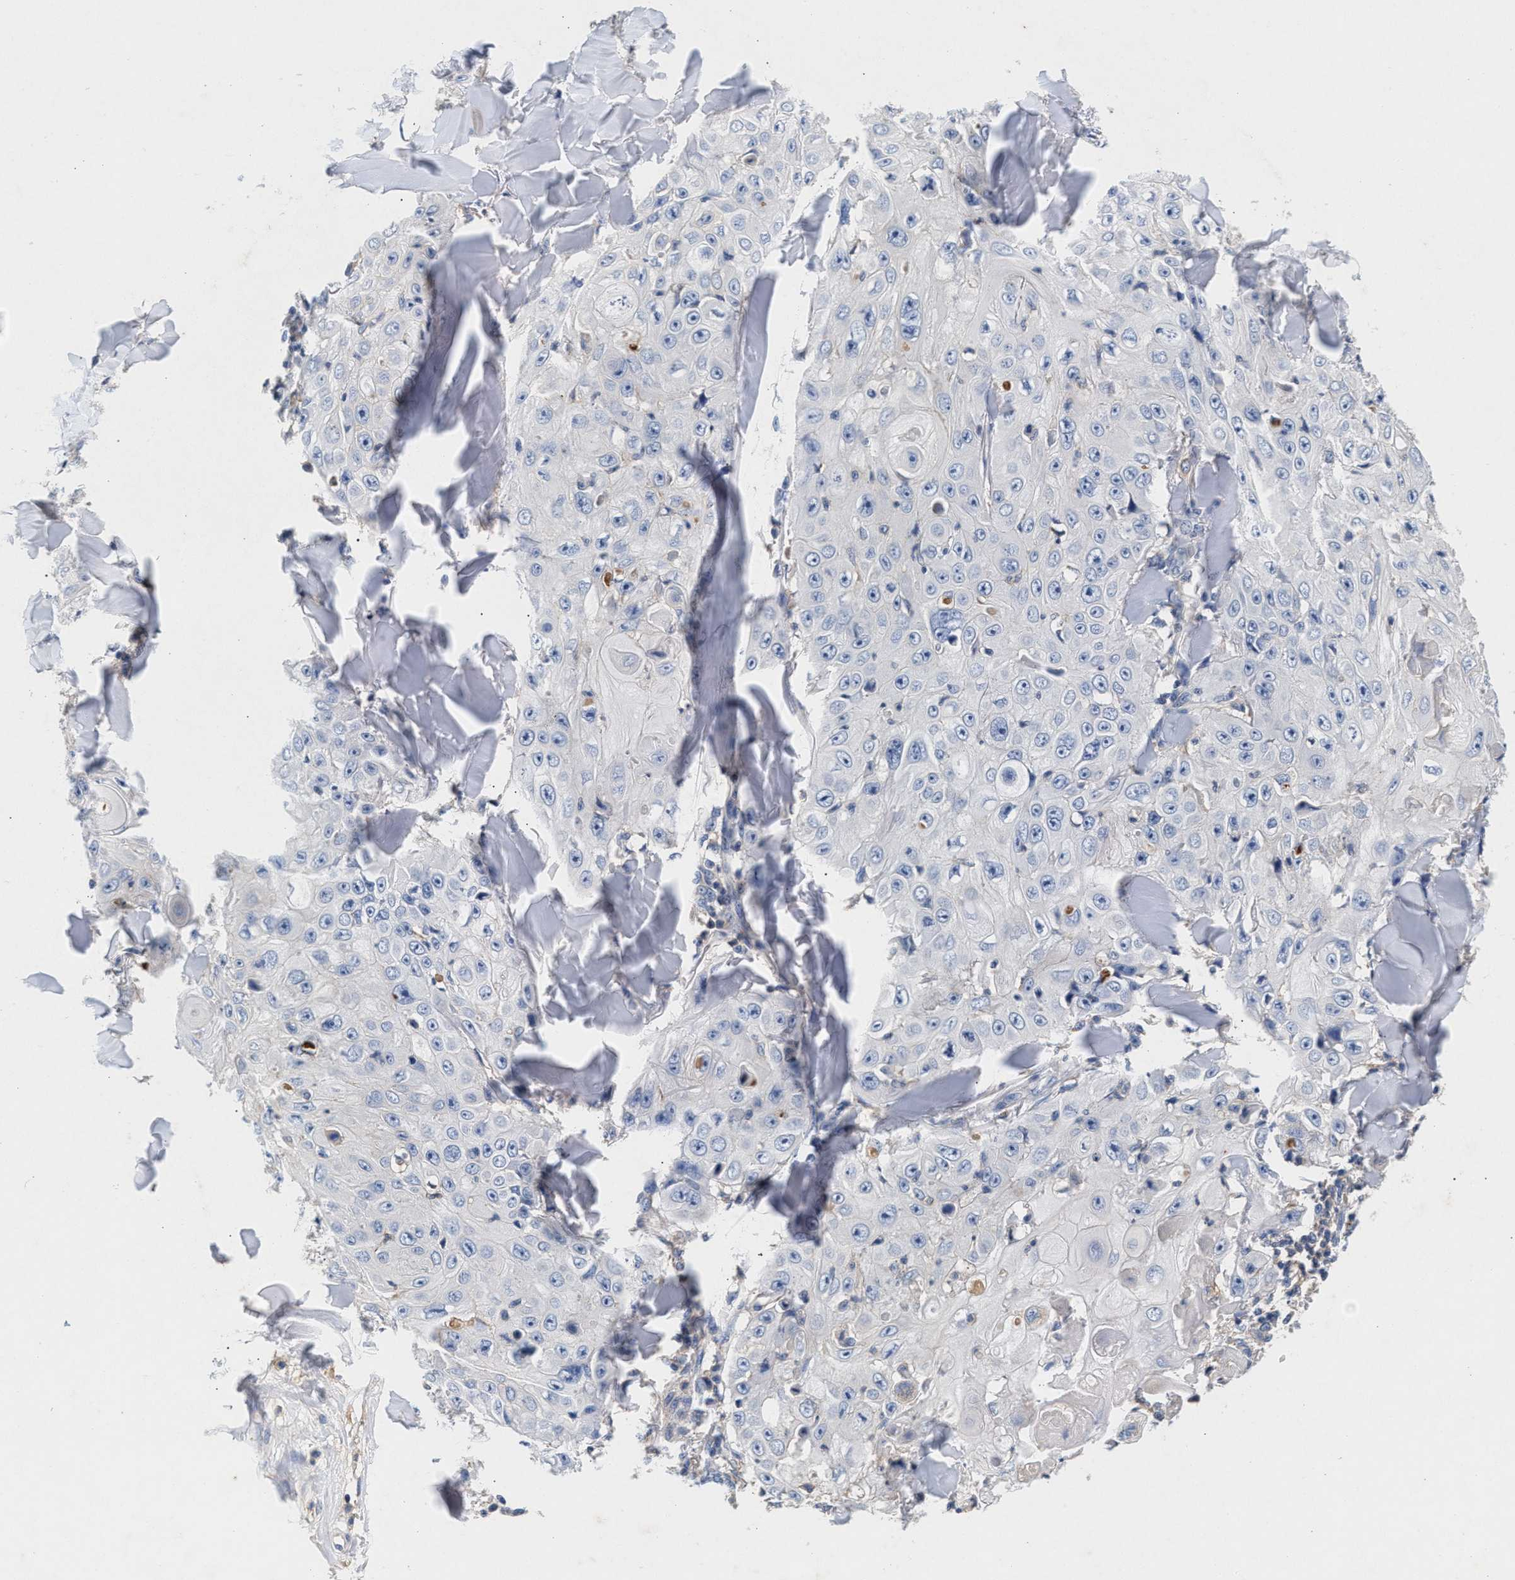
{"staining": {"intensity": "negative", "quantity": "none", "location": "none"}, "tissue": "skin cancer", "cell_type": "Tumor cells", "image_type": "cancer", "snomed": [{"axis": "morphology", "description": "Squamous cell carcinoma, NOS"}, {"axis": "topography", "description": "Skin"}], "caption": "This is an IHC histopathology image of human skin cancer. There is no staining in tumor cells.", "gene": "GNAI3", "patient": {"sex": "male", "age": 86}}